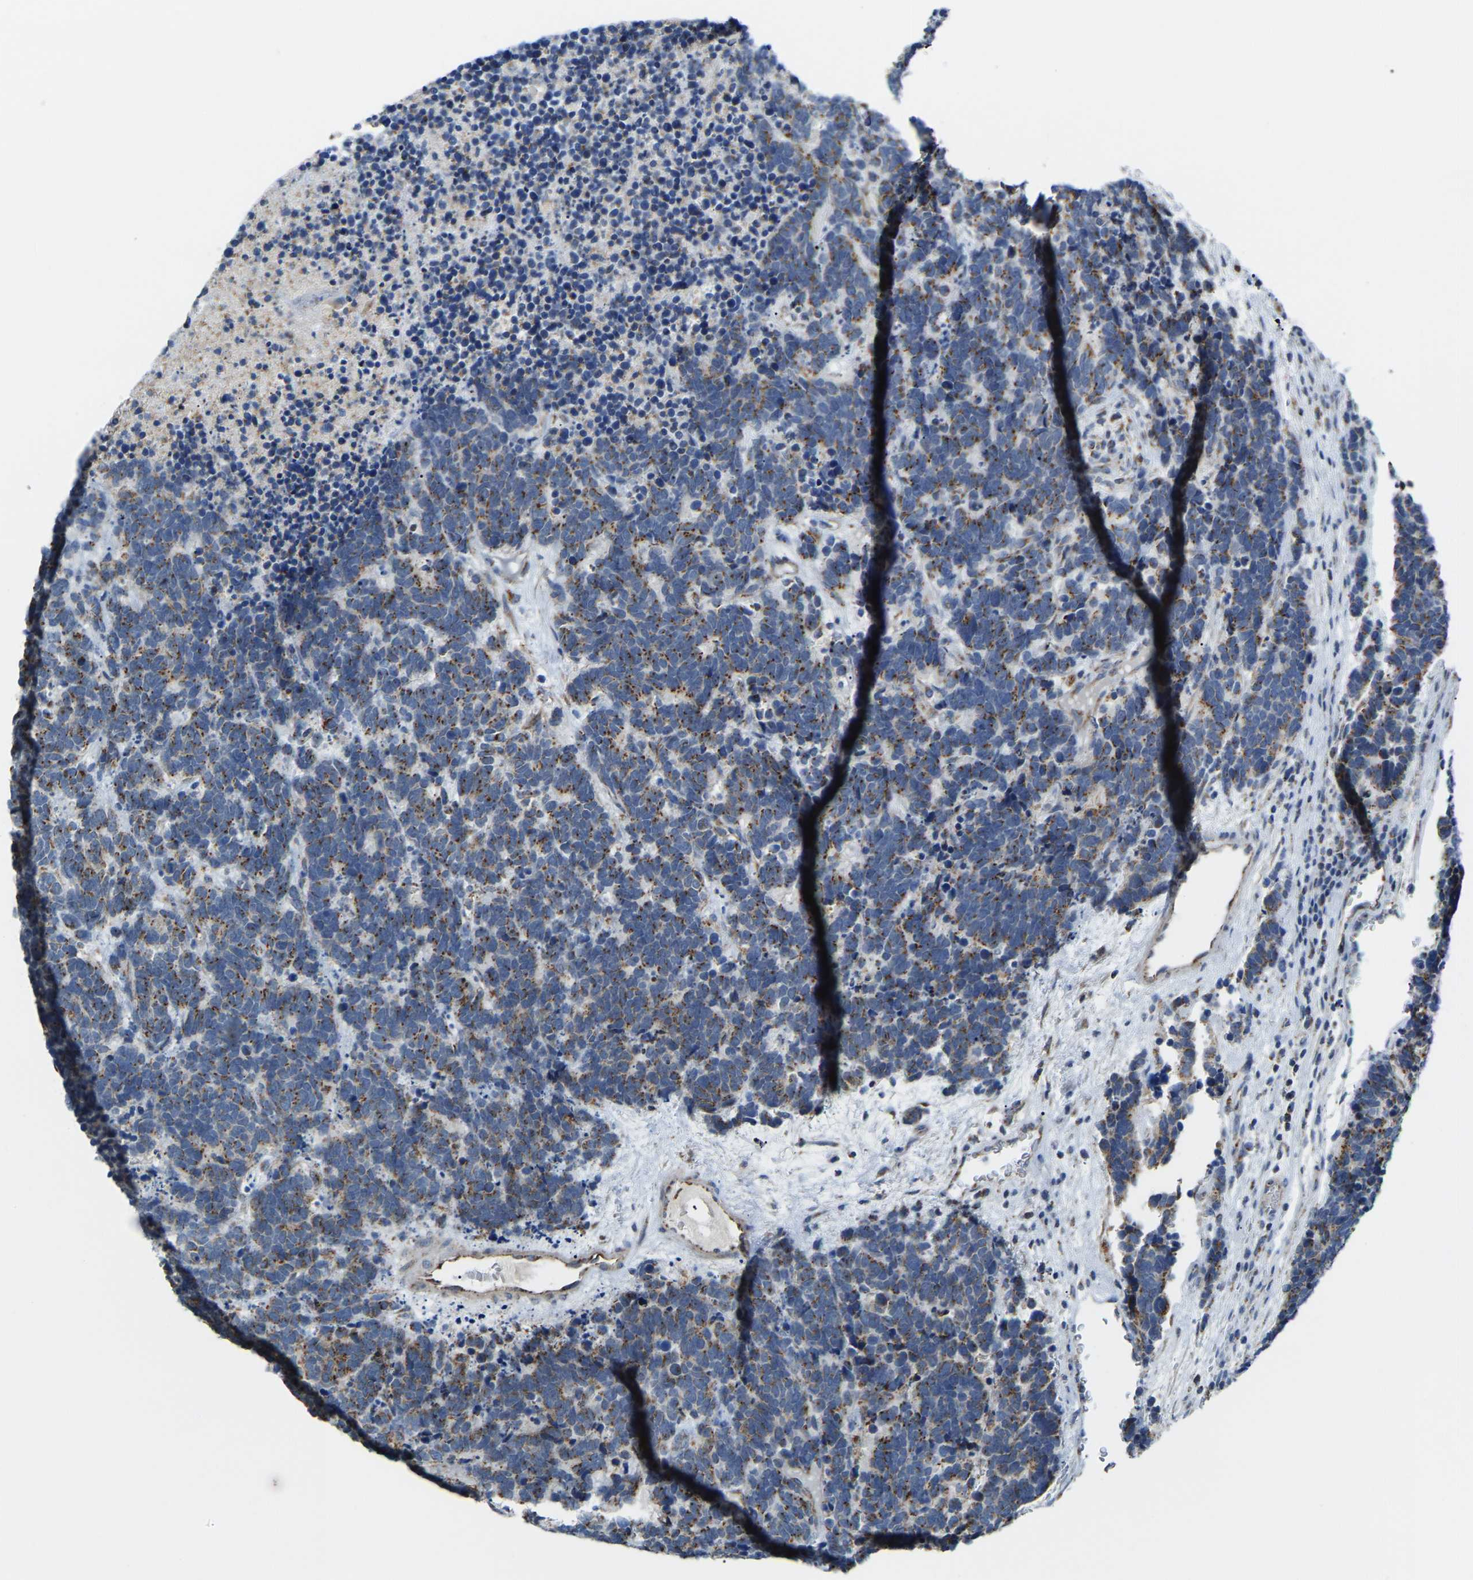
{"staining": {"intensity": "moderate", "quantity": ">75%", "location": "cytoplasmic/membranous"}, "tissue": "carcinoid", "cell_type": "Tumor cells", "image_type": "cancer", "snomed": [{"axis": "morphology", "description": "Carcinoma, NOS"}, {"axis": "morphology", "description": "Carcinoid, malignant, NOS"}, {"axis": "topography", "description": "Urinary bladder"}], "caption": "Immunohistochemical staining of human carcinoma reveals moderate cytoplasmic/membranous protein positivity in about >75% of tumor cells. Immunohistochemistry stains the protein in brown and the nuclei are stained blue.", "gene": "CANT1", "patient": {"sex": "male", "age": 57}}